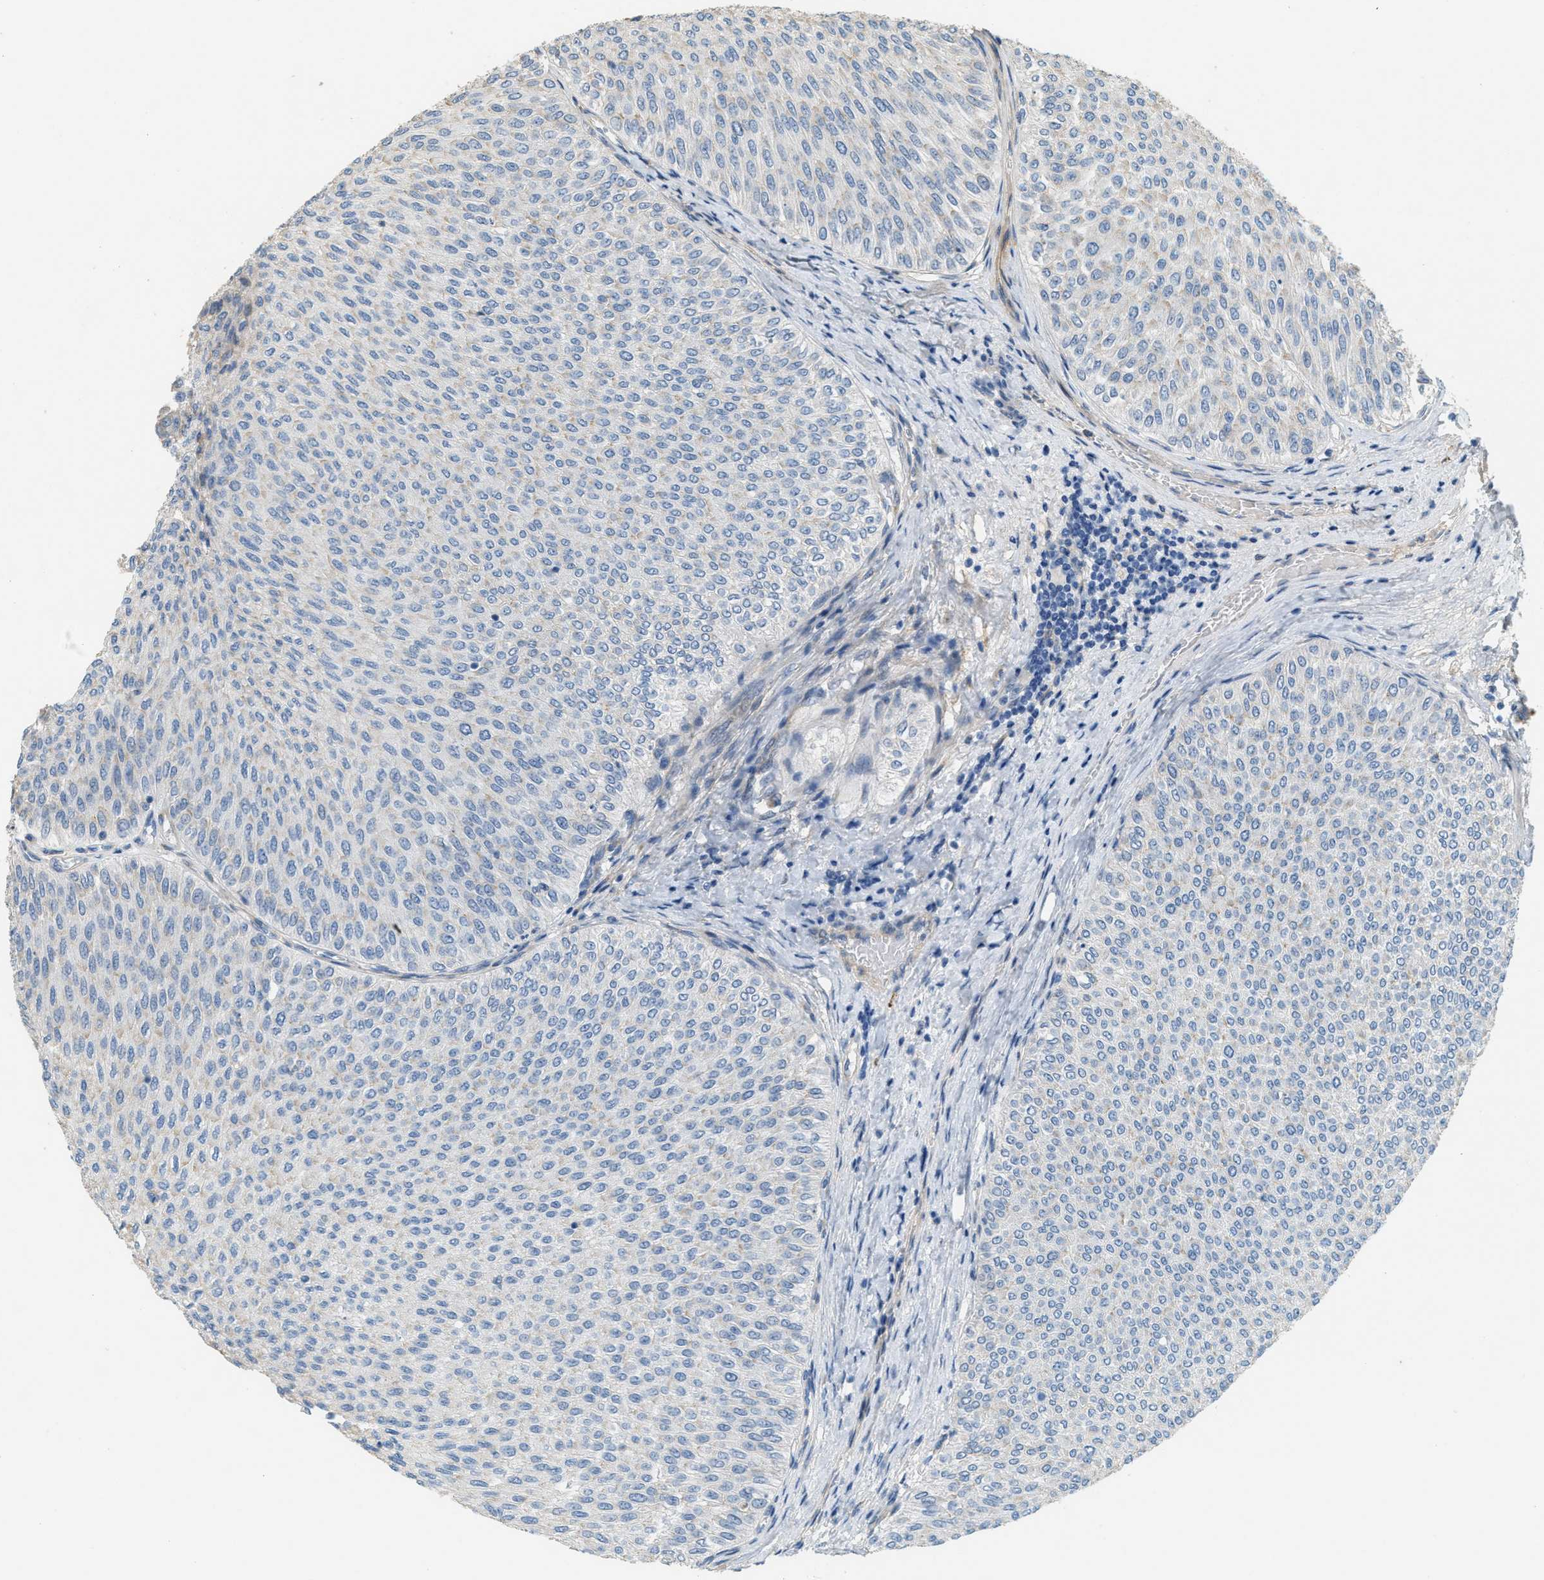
{"staining": {"intensity": "negative", "quantity": "none", "location": "none"}, "tissue": "urothelial cancer", "cell_type": "Tumor cells", "image_type": "cancer", "snomed": [{"axis": "morphology", "description": "Urothelial carcinoma, Low grade"}, {"axis": "topography", "description": "Urinary bladder"}], "caption": "Immunohistochemistry histopathology image of human low-grade urothelial carcinoma stained for a protein (brown), which demonstrates no staining in tumor cells.", "gene": "ADCY5", "patient": {"sex": "male", "age": 78}}